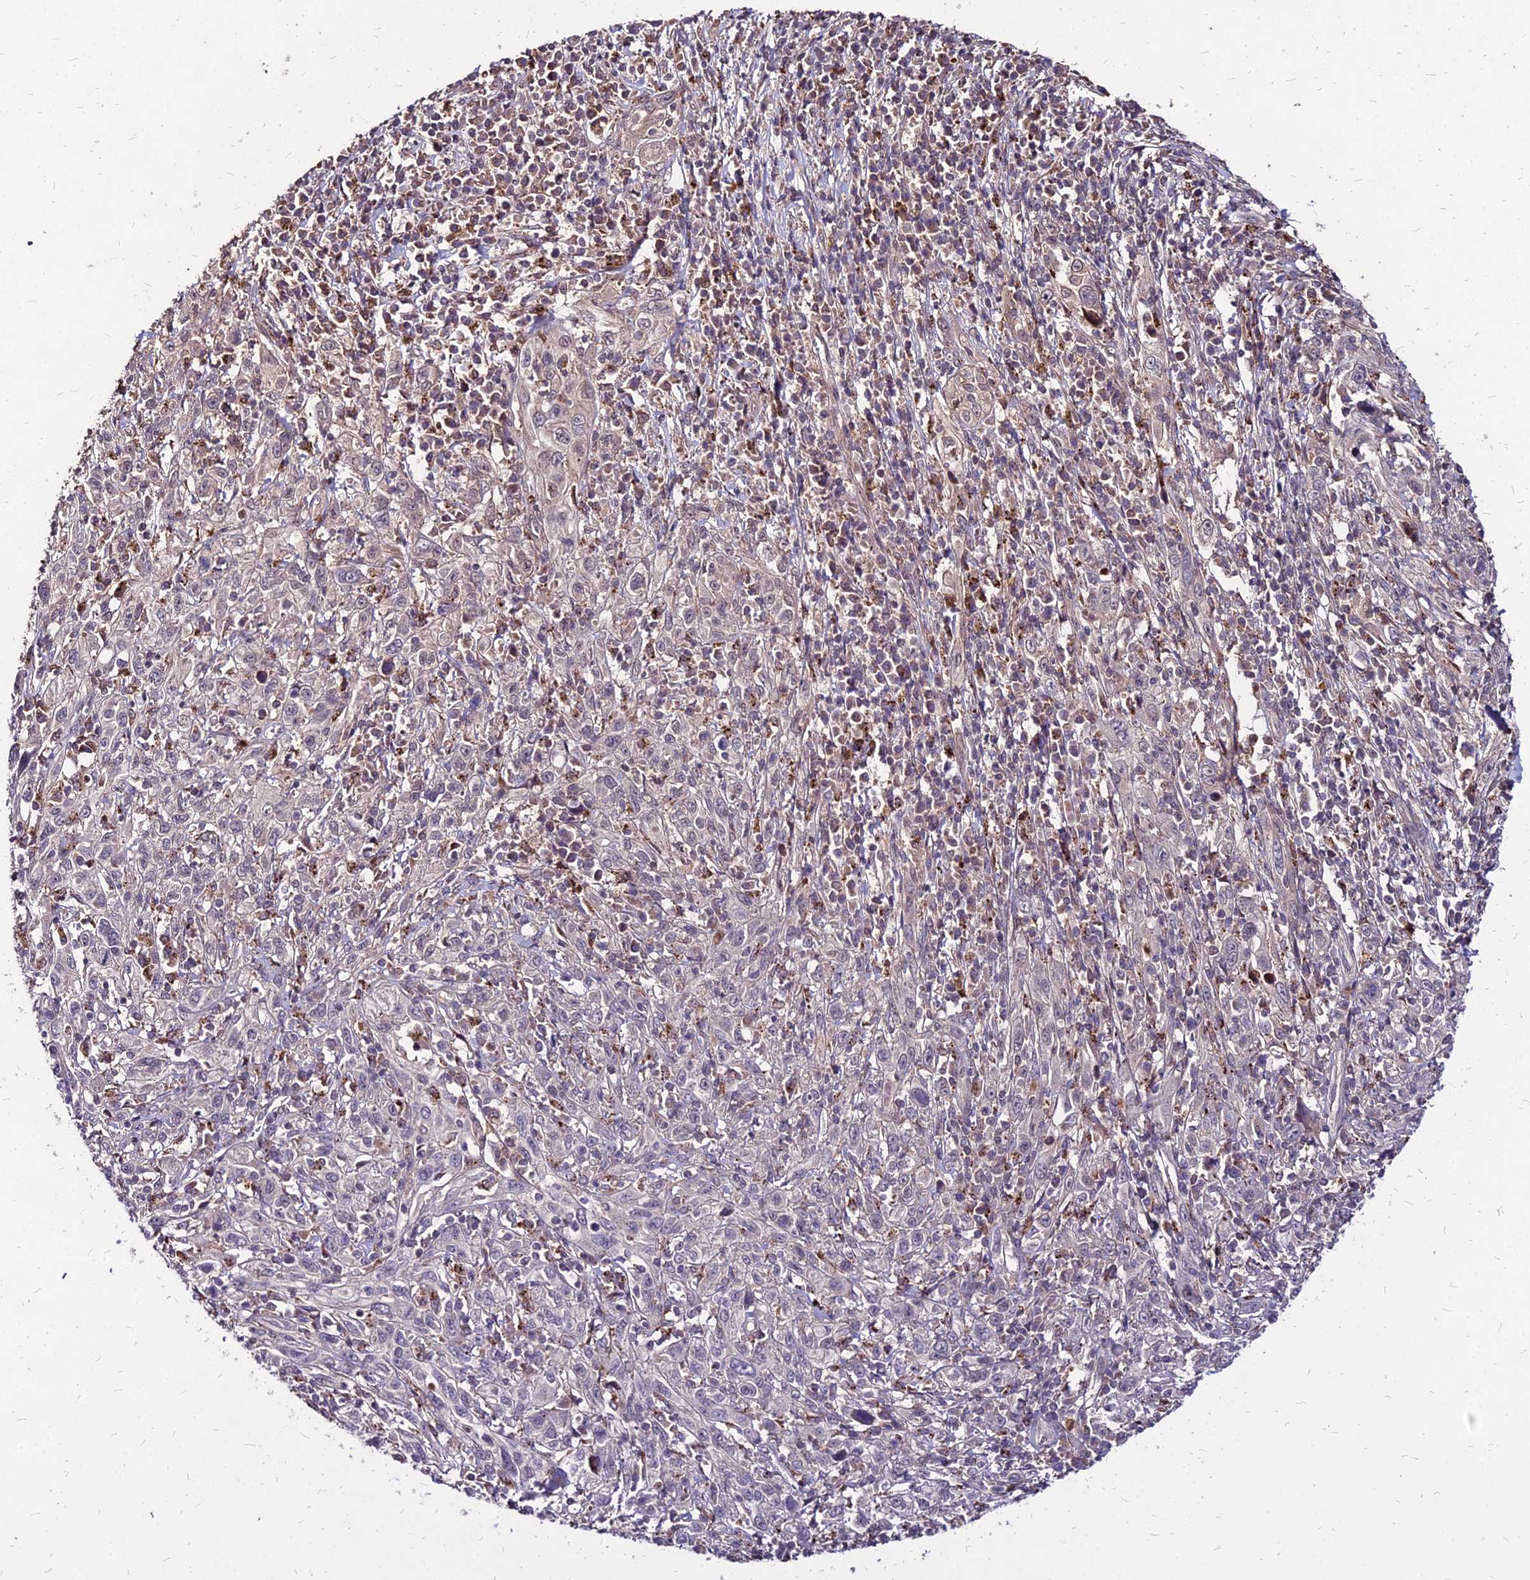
{"staining": {"intensity": "negative", "quantity": "none", "location": "none"}, "tissue": "cervical cancer", "cell_type": "Tumor cells", "image_type": "cancer", "snomed": [{"axis": "morphology", "description": "Squamous cell carcinoma, NOS"}, {"axis": "topography", "description": "Cervix"}], "caption": "A high-resolution image shows IHC staining of cervical cancer, which reveals no significant positivity in tumor cells.", "gene": "APBA3", "patient": {"sex": "female", "age": 46}}